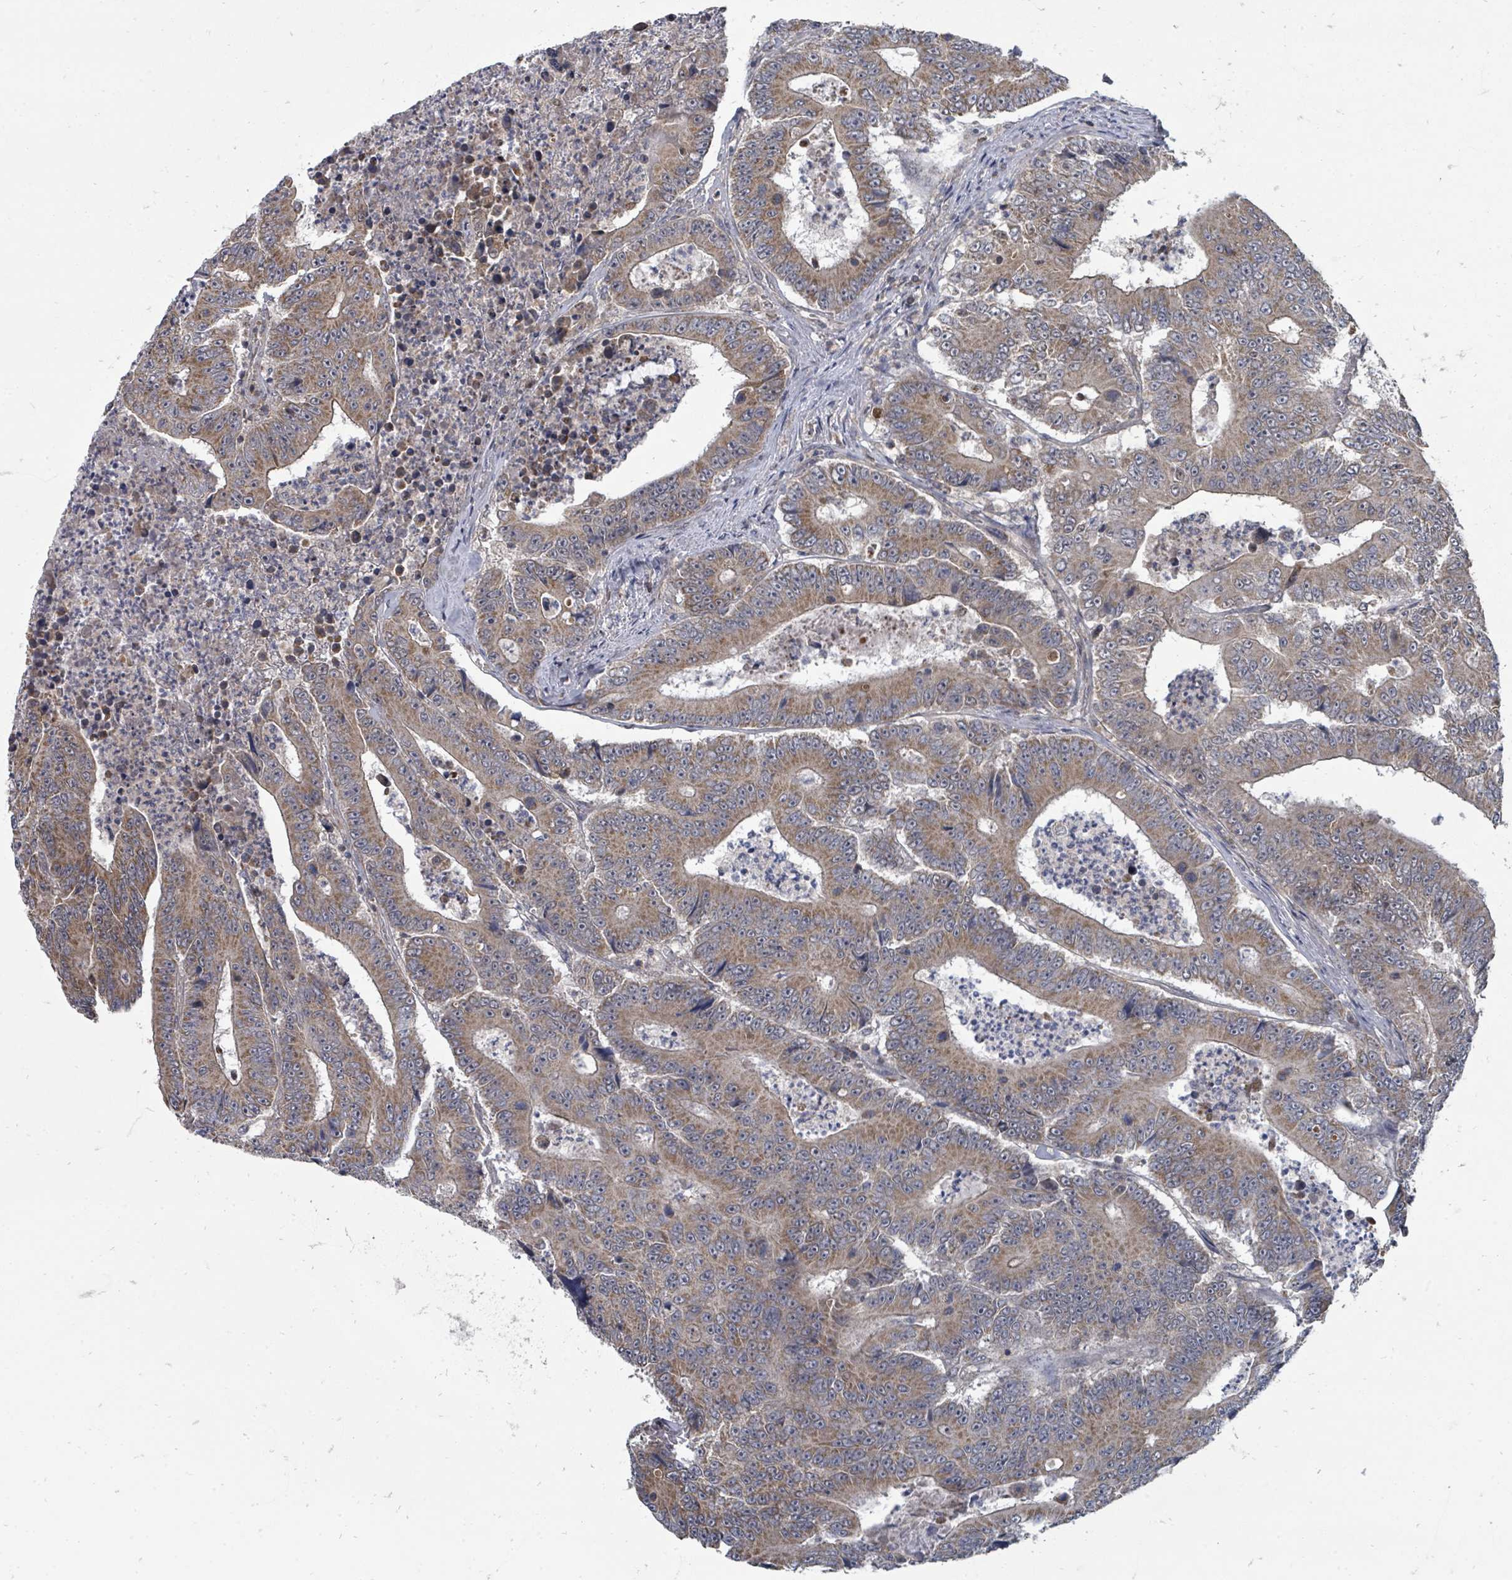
{"staining": {"intensity": "moderate", "quantity": ">75%", "location": "cytoplasmic/membranous"}, "tissue": "colorectal cancer", "cell_type": "Tumor cells", "image_type": "cancer", "snomed": [{"axis": "morphology", "description": "Adenocarcinoma, NOS"}, {"axis": "topography", "description": "Colon"}], "caption": "Immunohistochemistry image of neoplastic tissue: adenocarcinoma (colorectal) stained using immunohistochemistry (IHC) exhibits medium levels of moderate protein expression localized specifically in the cytoplasmic/membranous of tumor cells, appearing as a cytoplasmic/membranous brown color.", "gene": "MAGOHB", "patient": {"sex": "male", "age": 83}}